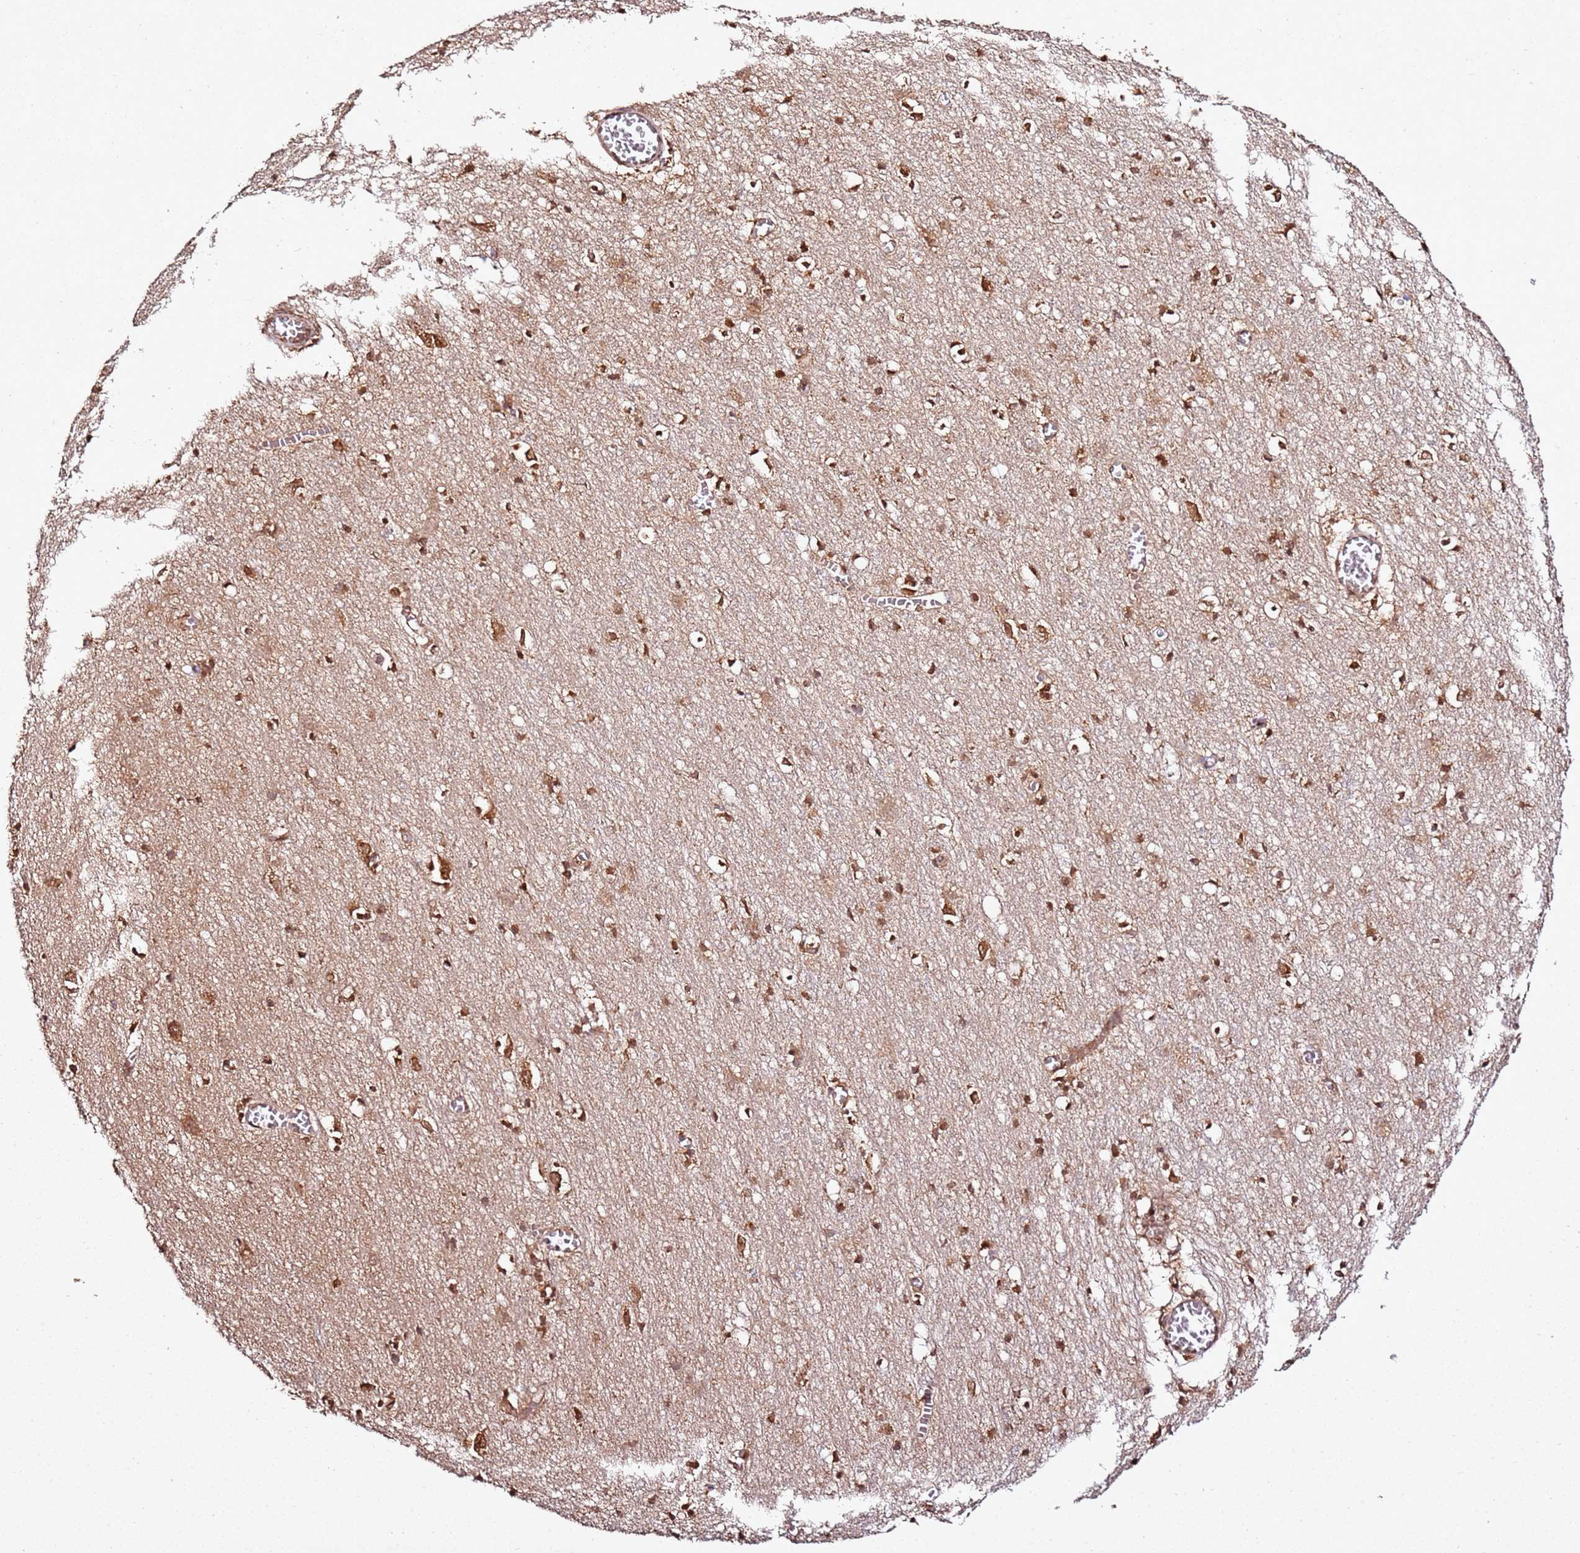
{"staining": {"intensity": "strong", "quantity": ">75%", "location": "nuclear"}, "tissue": "cerebral cortex", "cell_type": "Endothelial cells", "image_type": "normal", "snomed": [{"axis": "morphology", "description": "Normal tissue, NOS"}, {"axis": "topography", "description": "Cerebral cortex"}], "caption": "A high amount of strong nuclear staining is appreciated in about >75% of endothelial cells in unremarkable cerebral cortex.", "gene": "XRN2", "patient": {"sex": "female", "age": 64}}